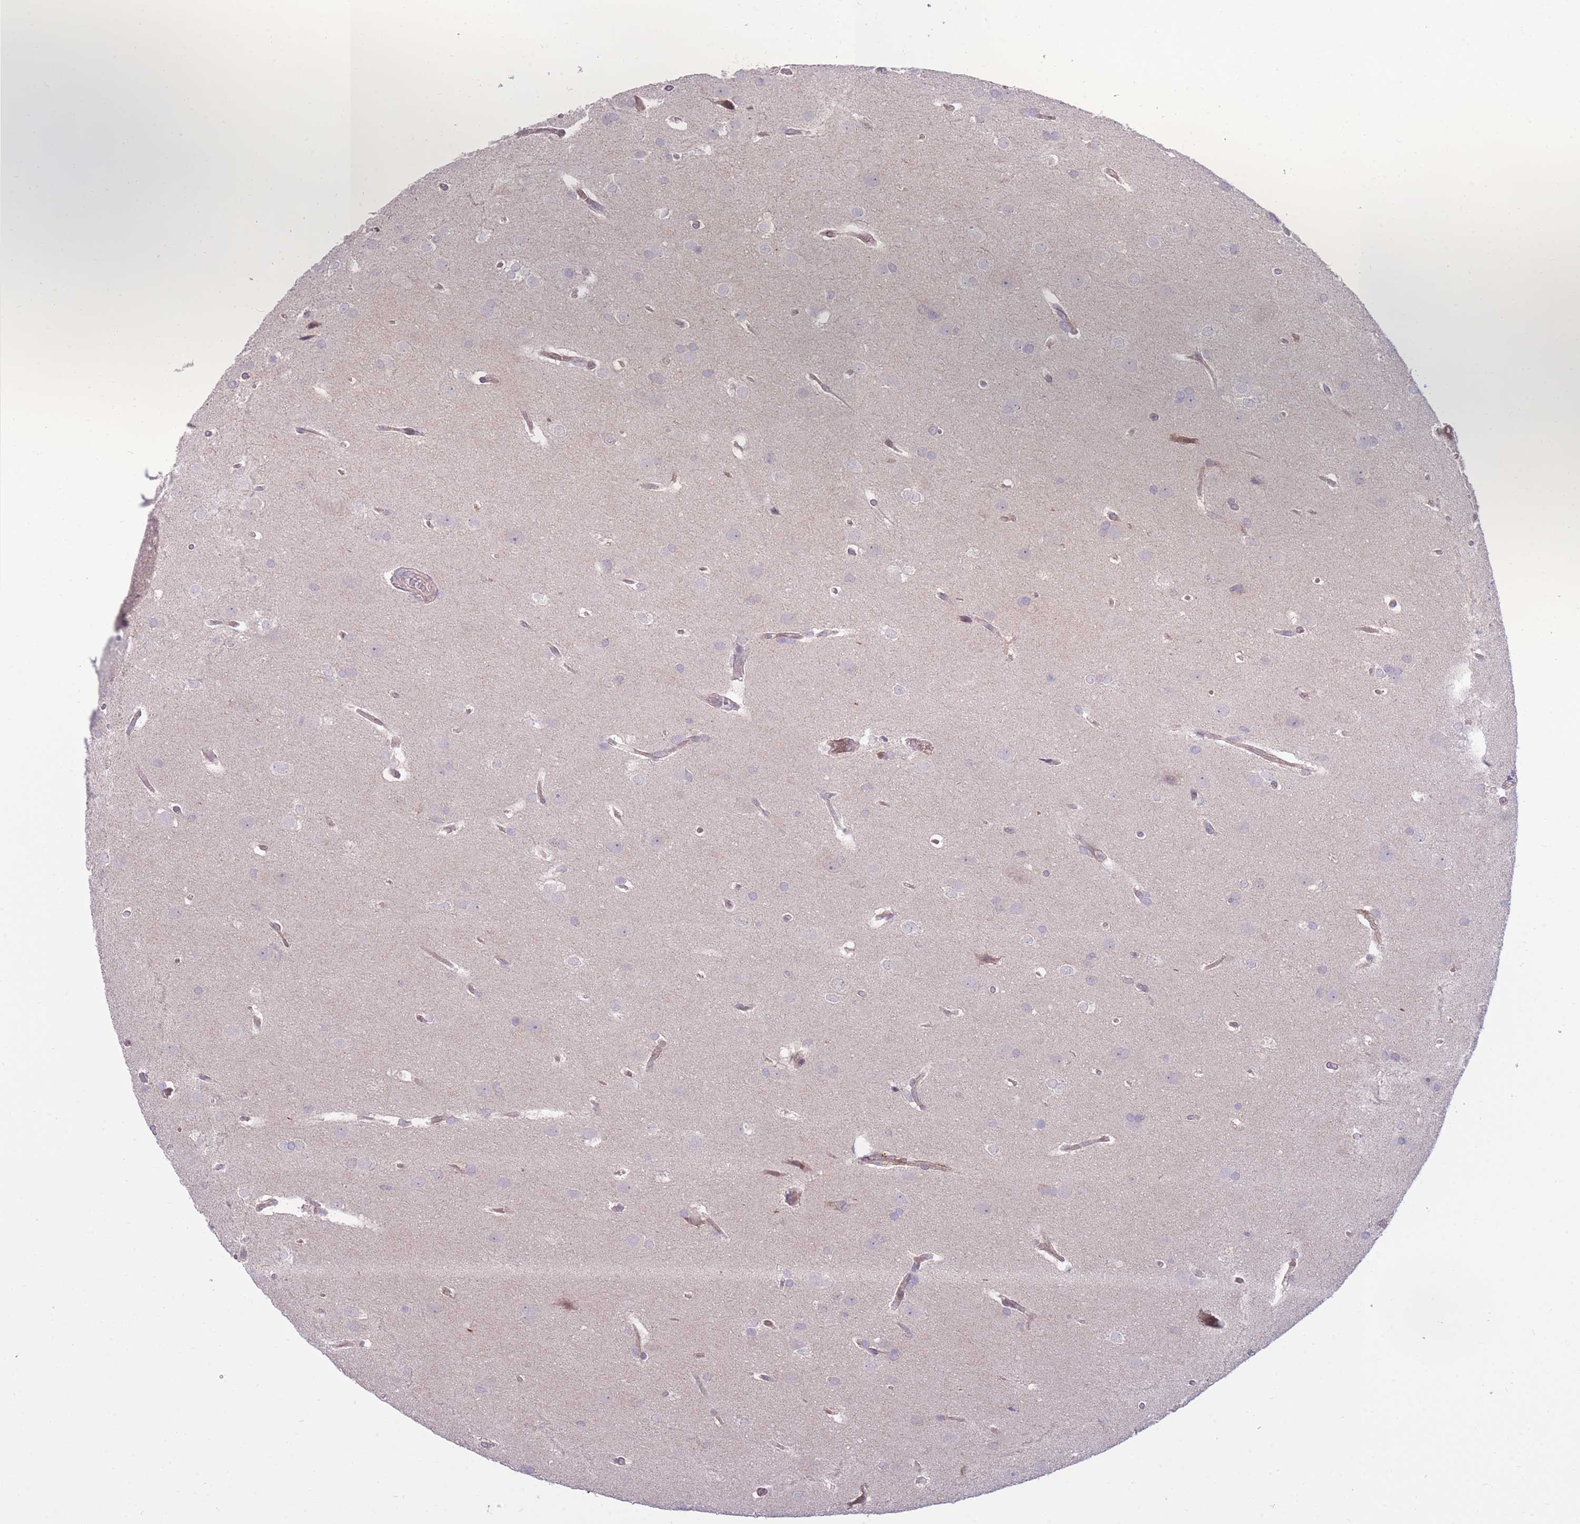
{"staining": {"intensity": "negative", "quantity": "none", "location": "none"}, "tissue": "glioma", "cell_type": "Tumor cells", "image_type": "cancer", "snomed": [{"axis": "morphology", "description": "Glioma, malignant, Low grade"}, {"axis": "topography", "description": "Brain"}], "caption": "There is no significant positivity in tumor cells of malignant glioma (low-grade).", "gene": "RIC8A", "patient": {"sex": "female", "age": 32}}